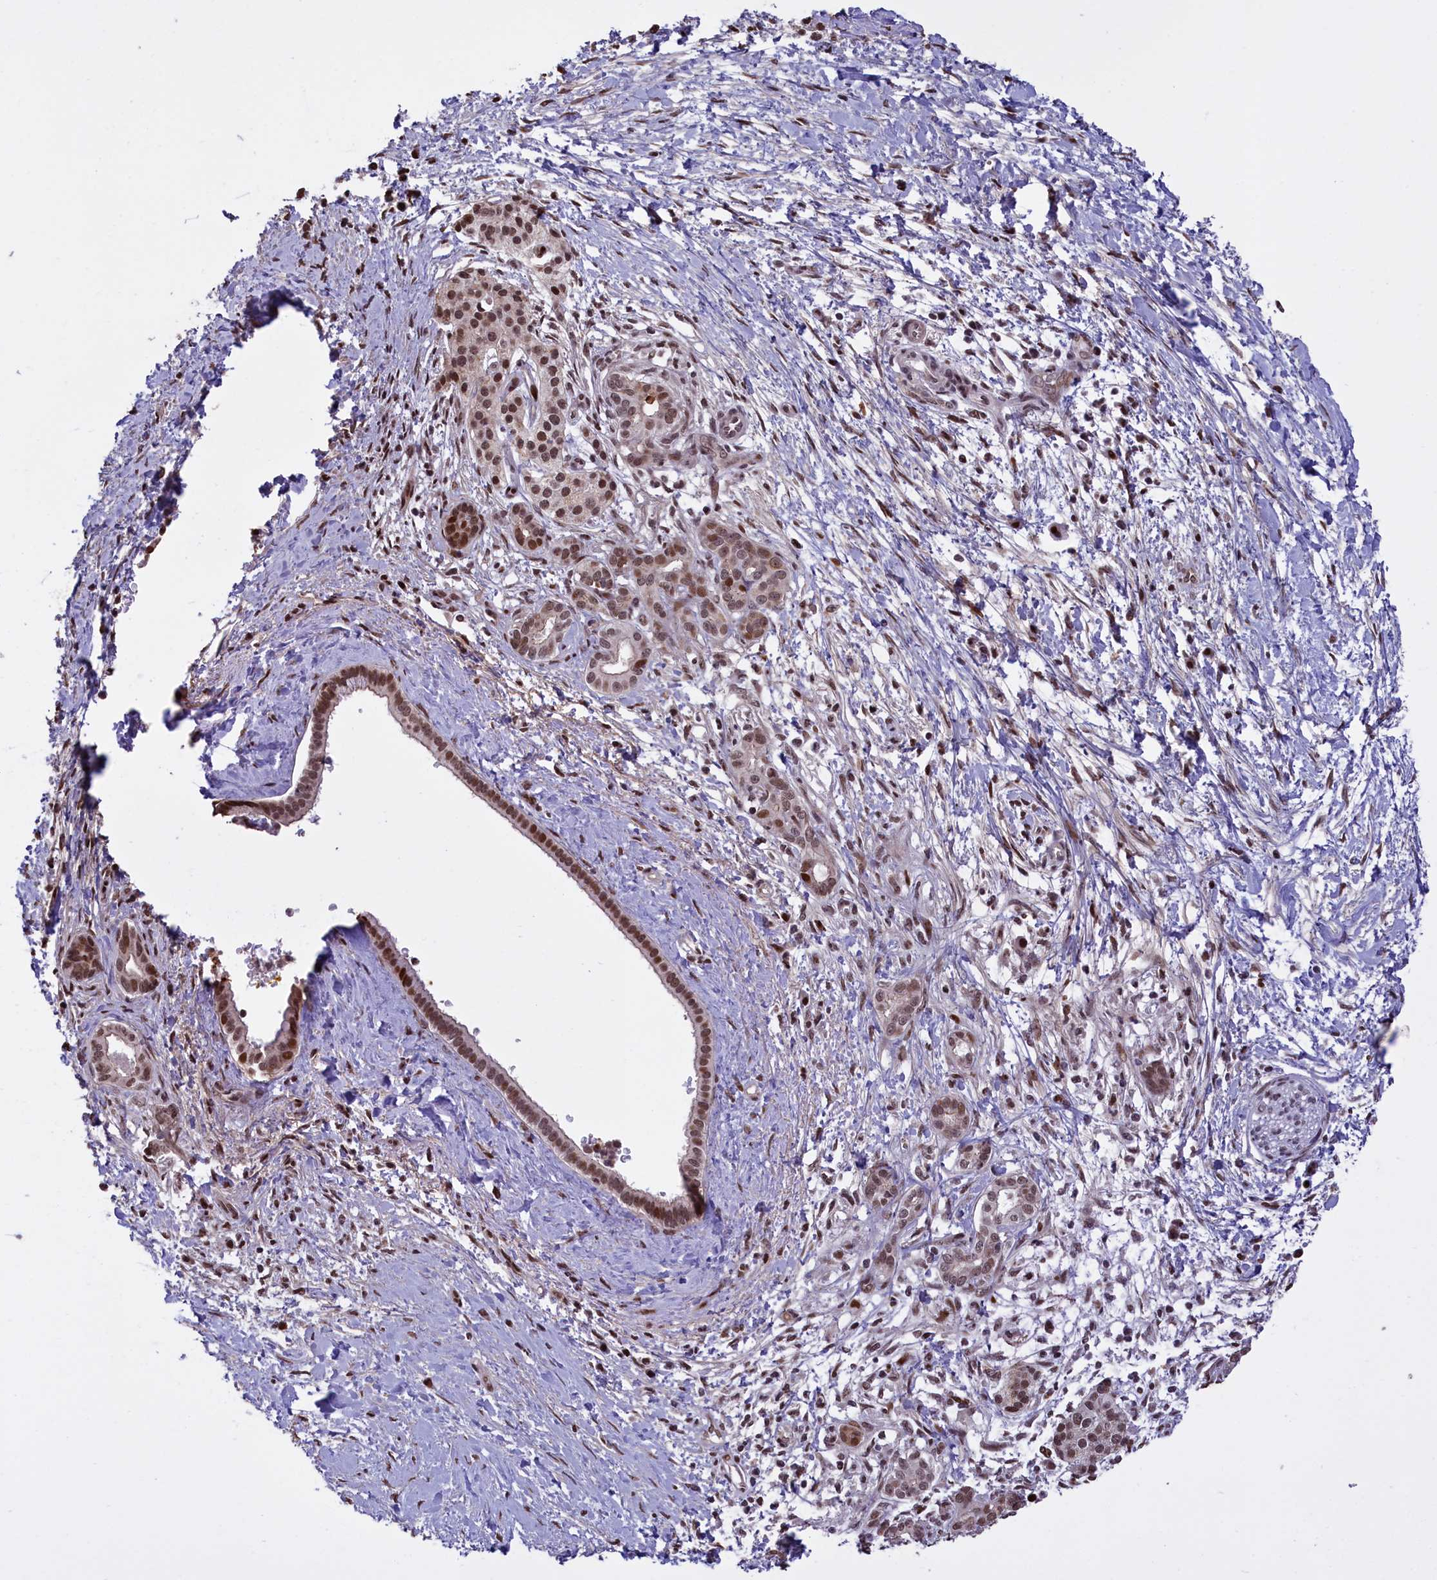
{"staining": {"intensity": "moderate", "quantity": ">75%", "location": "nuclear"}, "tissue": "pancreatic cancer", "cell_type": "Tumor cells", "image_type": "cancer", "snomed": [{"axis": "morphology", "description": "Adenocarcinoma, NOS"}, {"axis": "topography", "description": "Pancreas"}], "caption": "This is an image of IHC staining of pancreatic adenocarcinoma, which shows moderate positivity in the nuclear of tumor cells.", "gene": "RELB", "patient": {"sex": "male", "age": 58}}